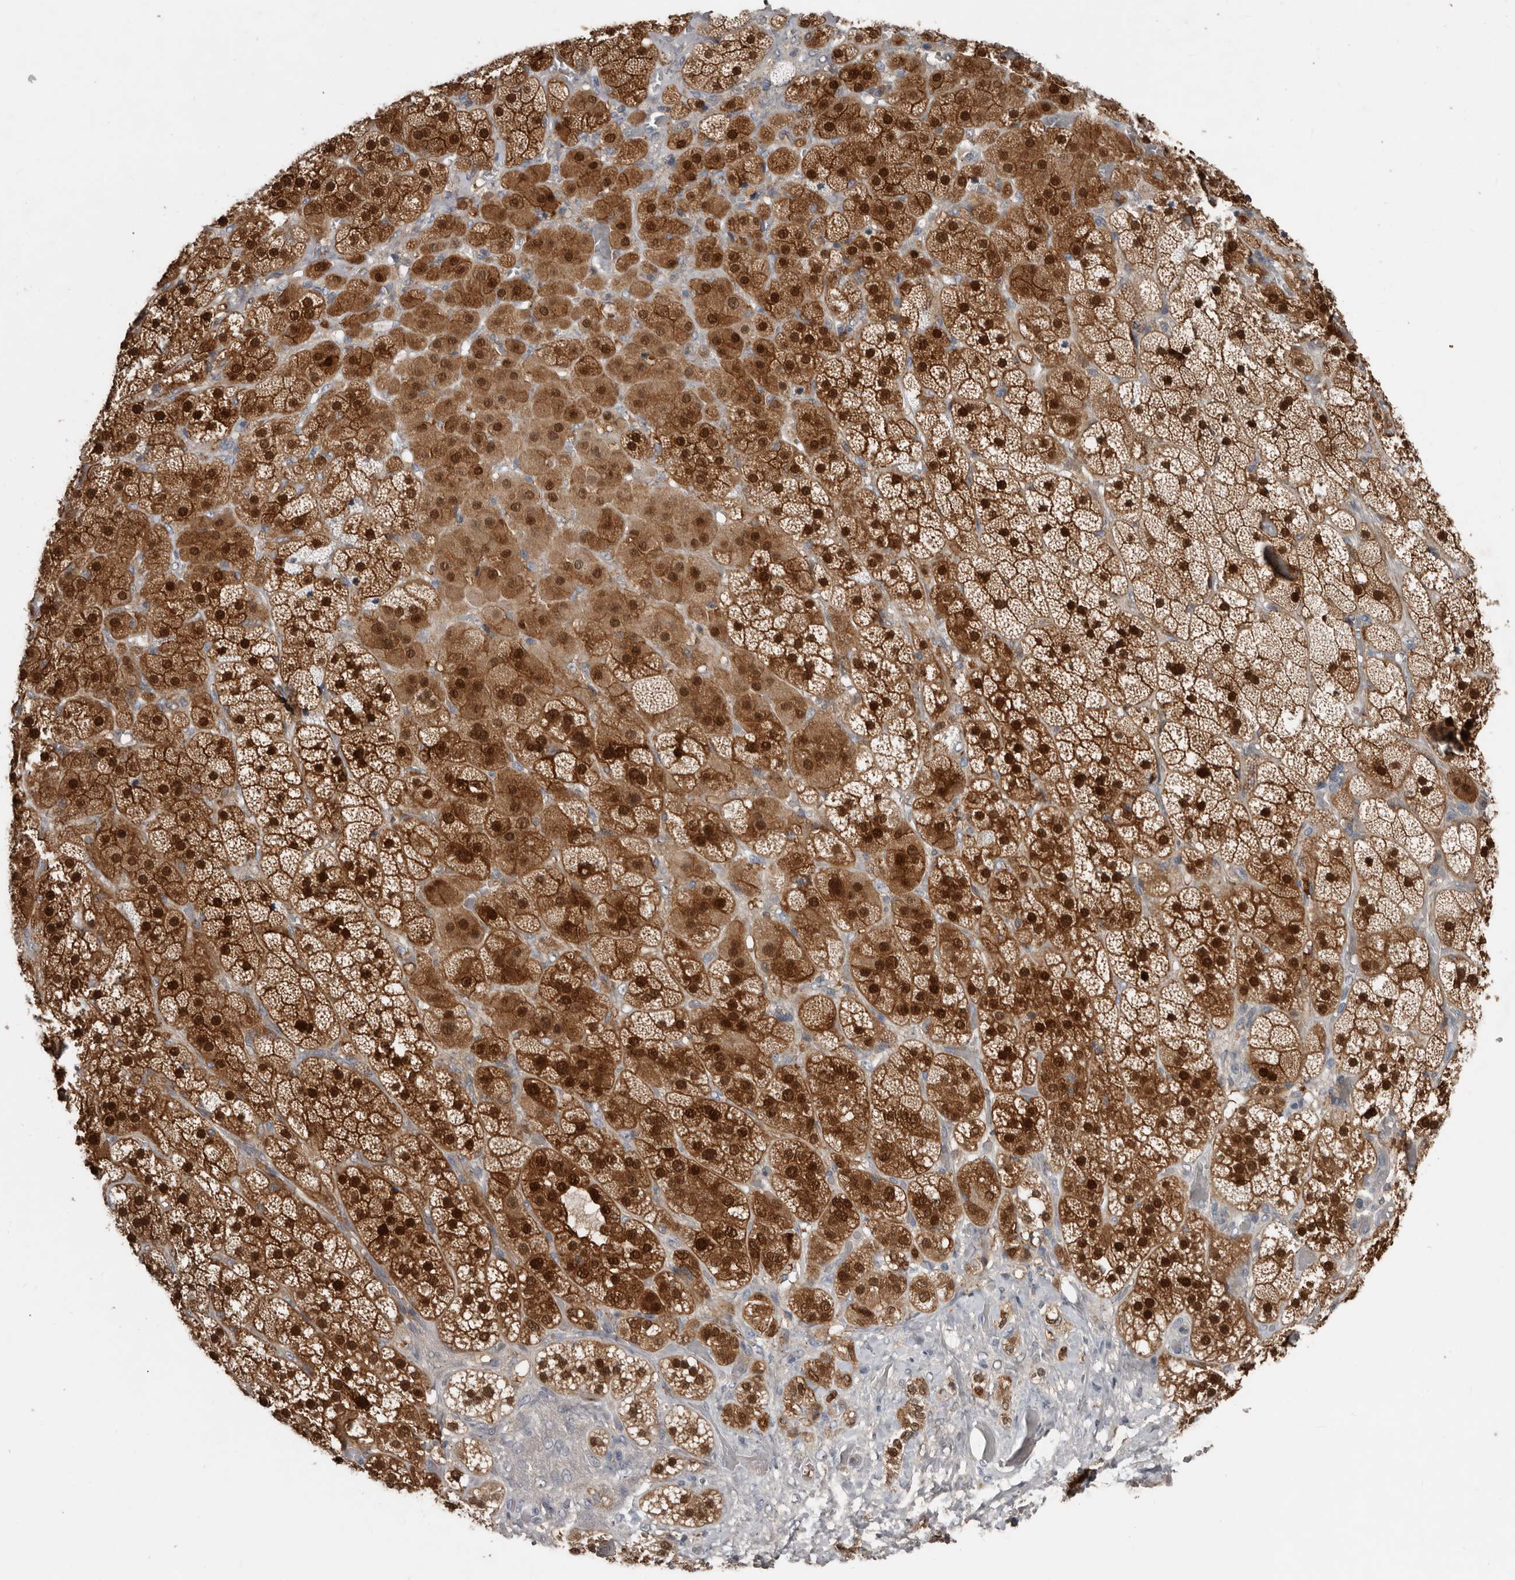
{"staining": {"intensity": "strong", "quantity": ">75%", "location": "cytoplasmic/membranous,nuclear"}, "tissue": "adrenal gland", "cell_type": "Glandular cells", "image_type": "normal", "snomed": [{"axis": "morphology", "description": "Normal tissue, NOS"}, {"axis": "topography", "description": "Adrenal gland"}], "caption": "Protein positivity by IHC displays strong cytoplasmic/membranous,nuclear staining in approximately >75% of glandular cells in normal adrenal gland.", "gene": "RBKS", "patient": {"sex": "male", "age": 57}}